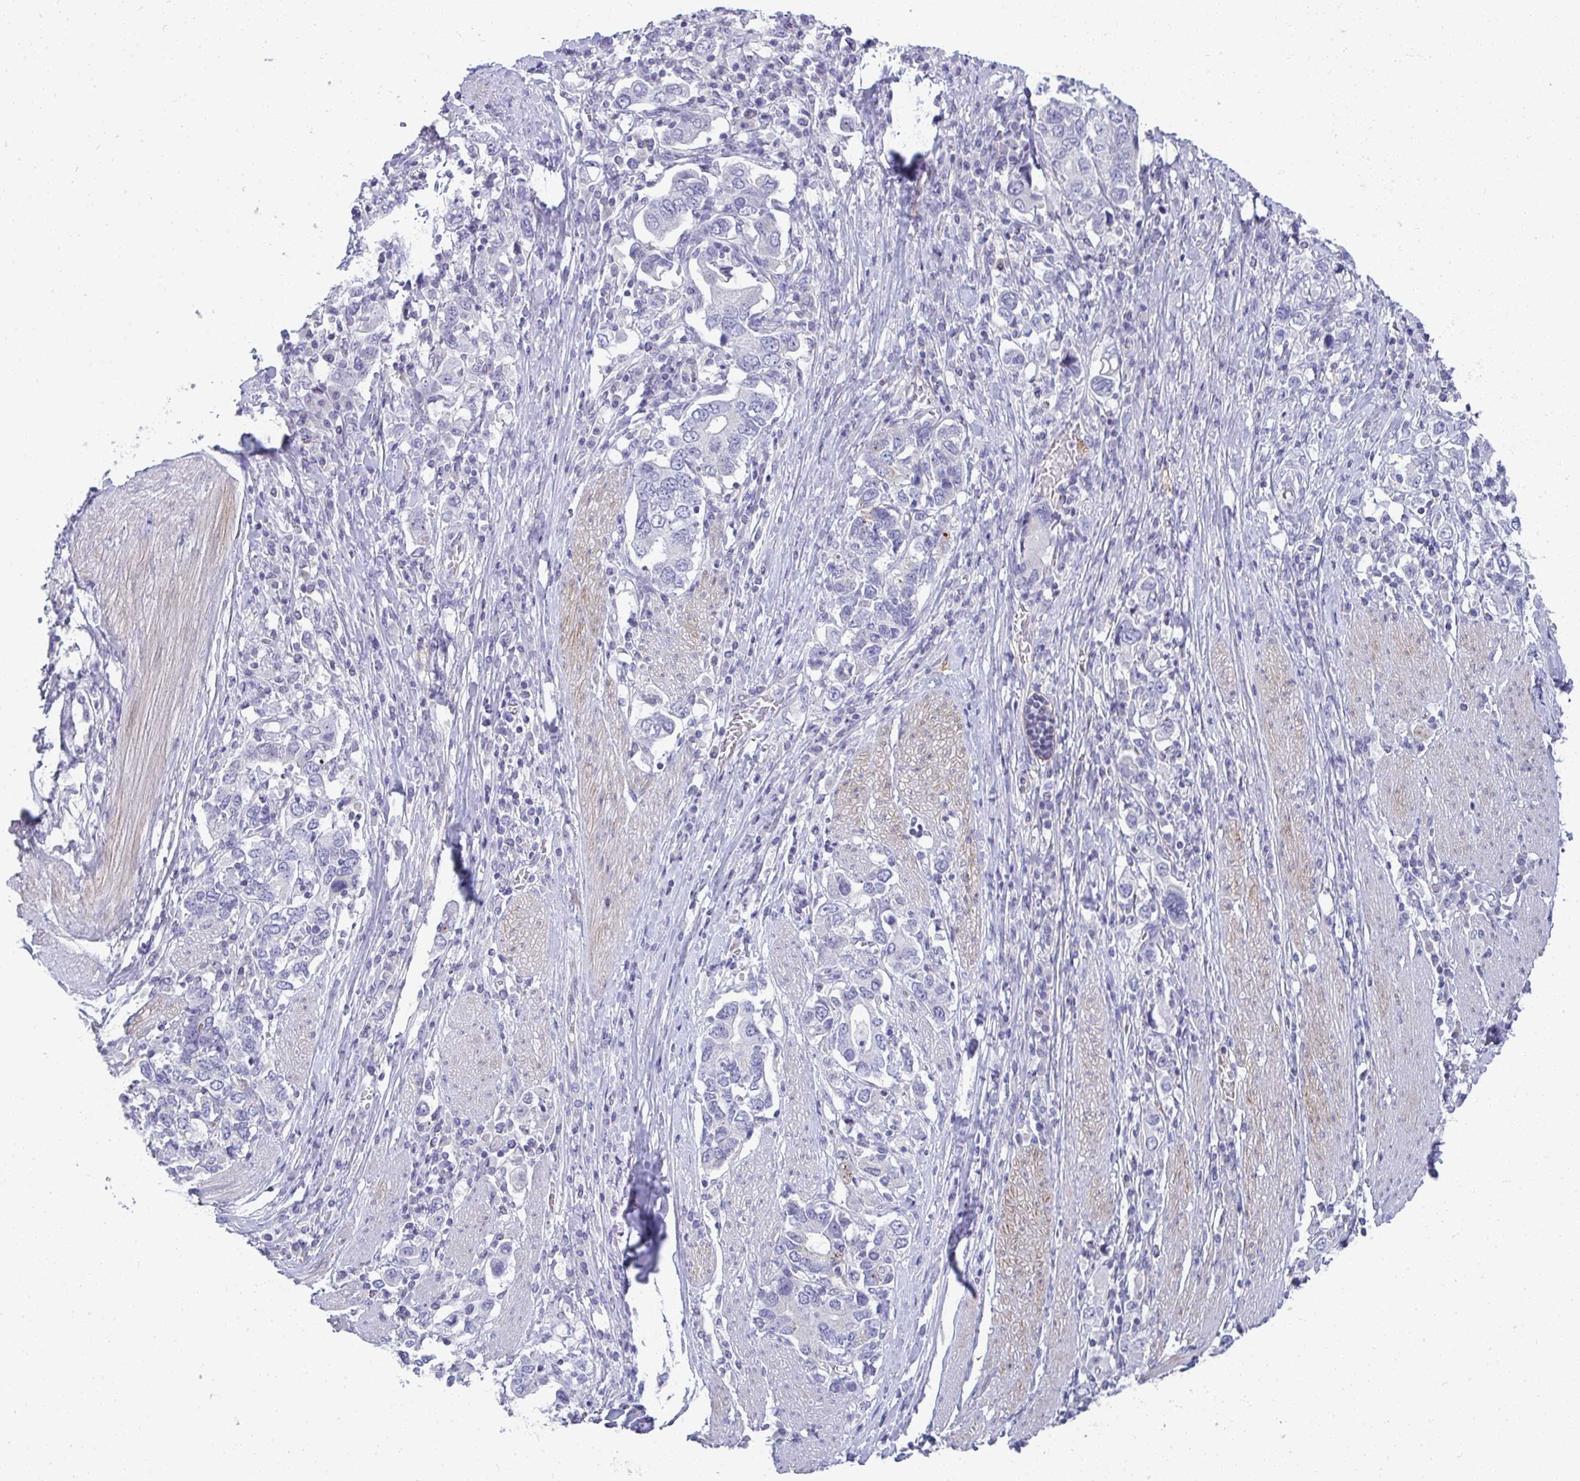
{"staining": {"intensity": "negative", "quantity": "none", "location": "none"}, "tissue": "stomach cancer", "cell_type": "Tumor cells", "image_type": "cancer", "snomed": [{"axis": "morphology", "description": "Adenocarcinoma, NOS"}, {"axis": "topography", "description": "Stomach, upper"}, {"axis": "topography", "description": "Stomach"}], "caption": "Immunohistochemistry histopathology image of human stomach cancer stained for a protein (brown), which shows no expression in tumor cells.", "gene": "TMEM82", "patient": {"sex": "male", "age": 62}}